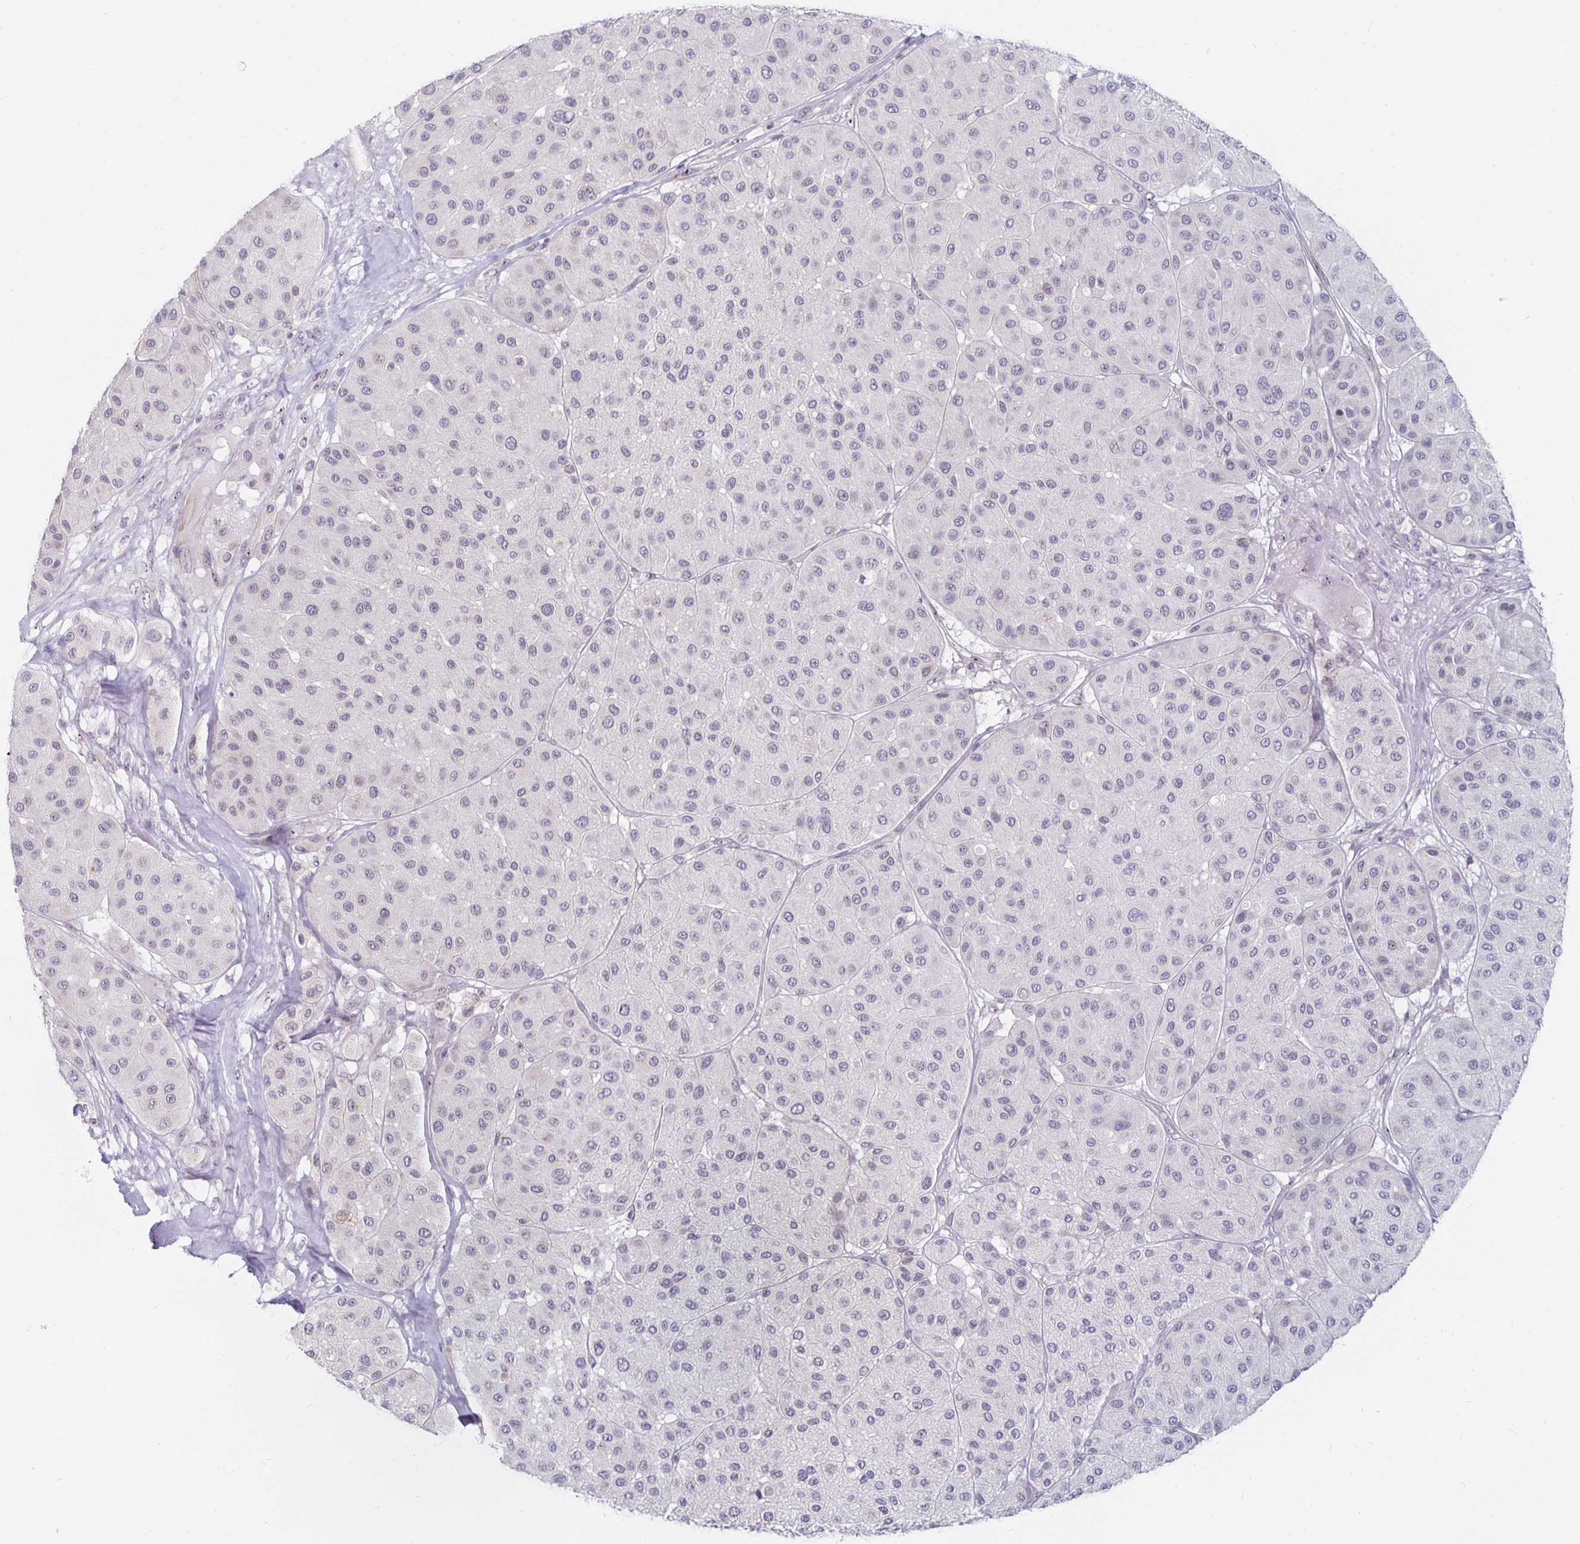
{"staining": {"intensity": "negative", "quantity": "none", "location": "none"}, "tissue": "melanoma", "cell_type": "Tumor cells", "image_type": "cancer", "snomed": [{"axis": "morphology", "description": "Malignant melanoma, Metastatic site"}, {"axis": "topography", "description": "Smooth muscle"}], "caption": "Immunohistochemistry (IHC) image of human malignant melanoma (metastatic site) stained for a protein (brown), which demonstrates no staining in tumor cells. Nuclei are stained in blue.", "gene": "NUP85", "patient": {"sex": "male", "age": 41}}